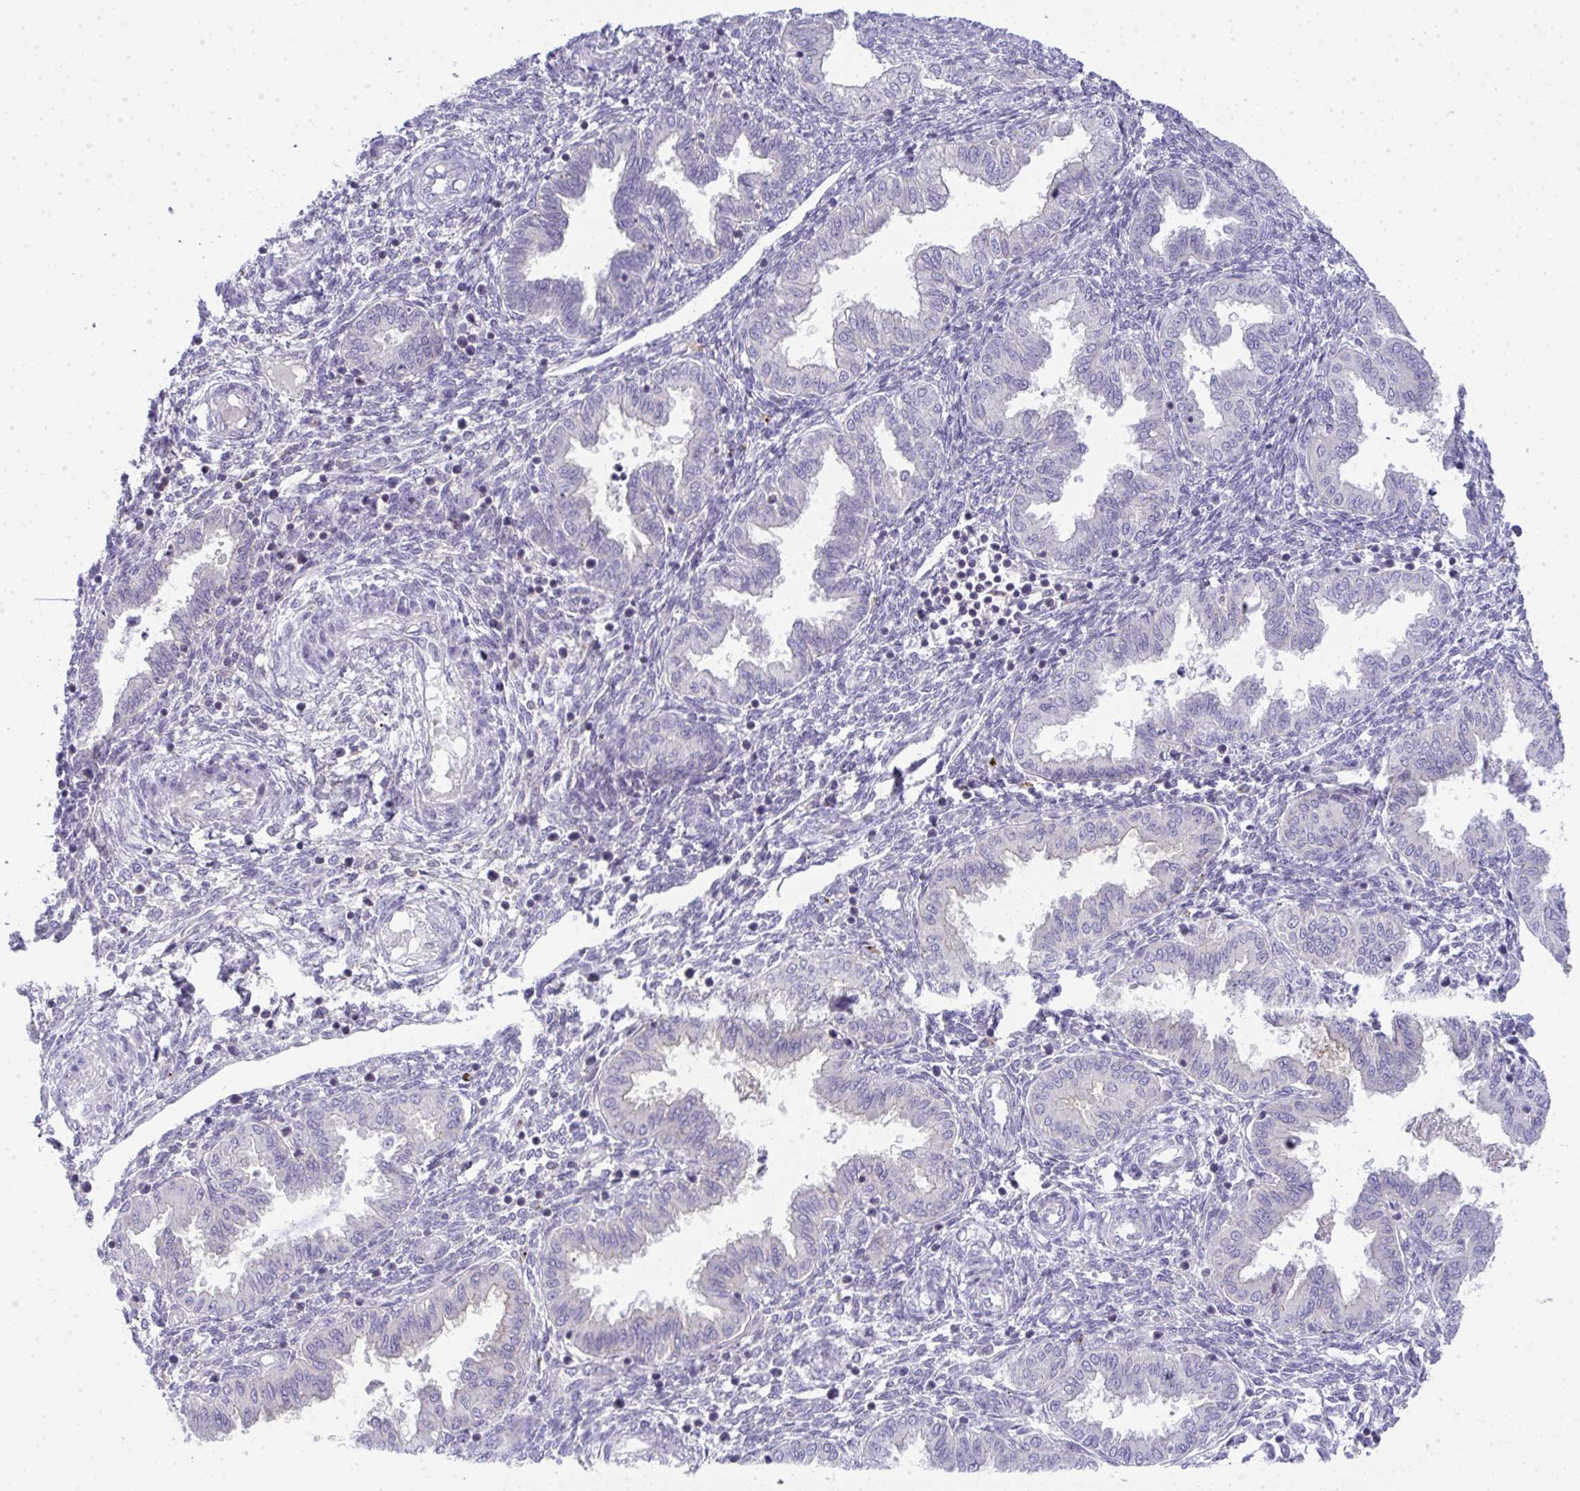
{"staining": {"intensity": "negative", "quantity": "none", "location": "none"}, "tissue": "endometrium", "cell_type": "Cells in endometrial stroma", "image_type": "normal", "snomed": [{"axis": "morphology", "description": "Normal tissue, NOS"}, {"axis": "topography", "description": "Endometrium"}], "caption": "Immunohistochemical staining of normal endometrium demonstrates no significant staining in cells in endometrial stroma. Nuclei are stained in blue.", "gene": "VPS4B", "patient": {"sex": "female", "age": 33}}